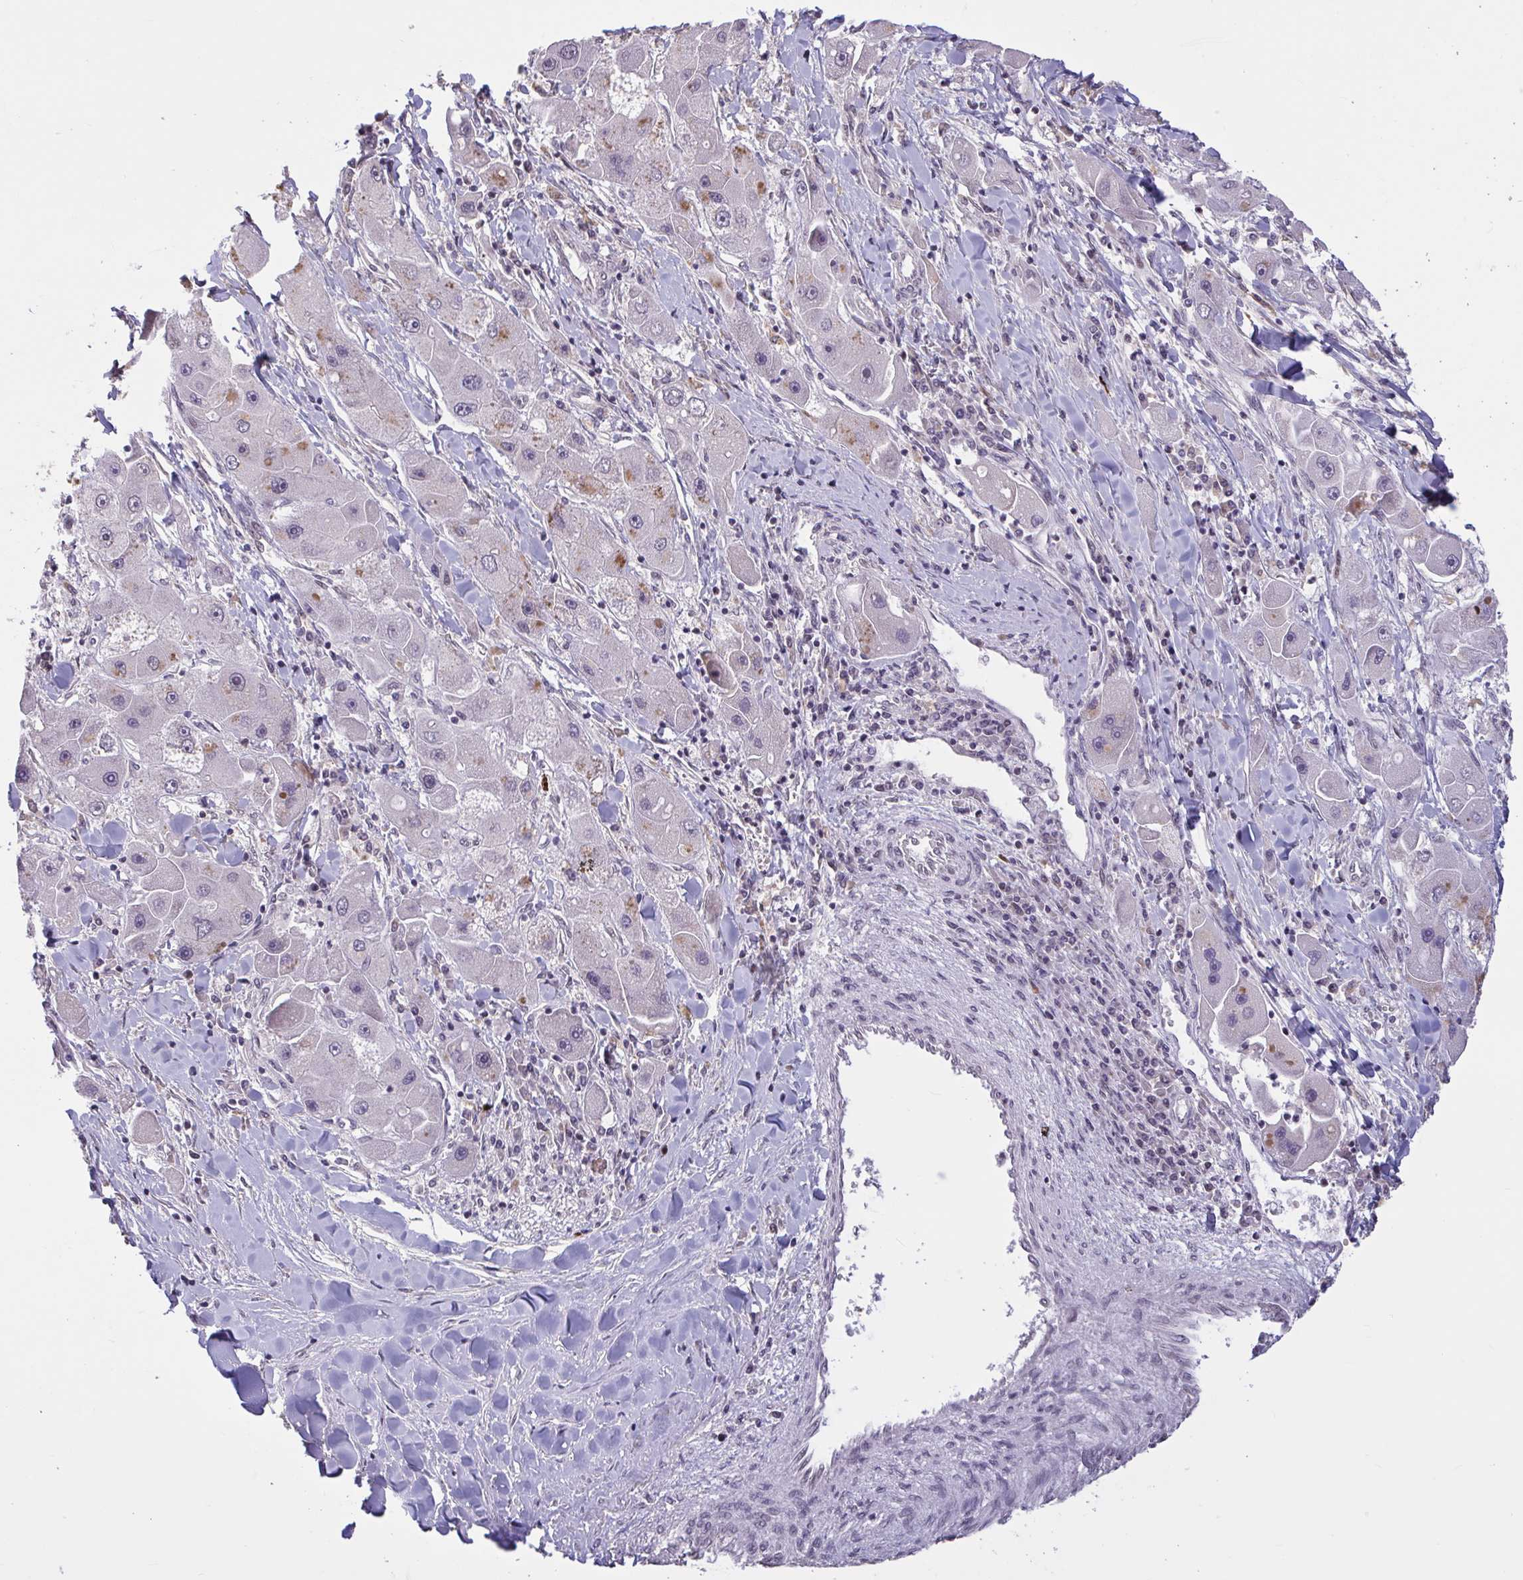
{"staining": {"intensity": "negative", "quantity": "none", "location": "none"}, "tissue": "liver cancer", "cell_type": "Tumor cells", "image_type": "cancer", "snomed": [{"axis": "morphology", "description": "Carcinoma, Hepatocellular, NOS"}, {"axis": "topography", "description": "Liver"}], "caption": "Human liver hepatocellular carcinoma stained for a protein using immunohistochemistry demonstrates no expression in tumor cells.", "gene": "ZNF414", "patient": {"sex": "male", "age": 24}}